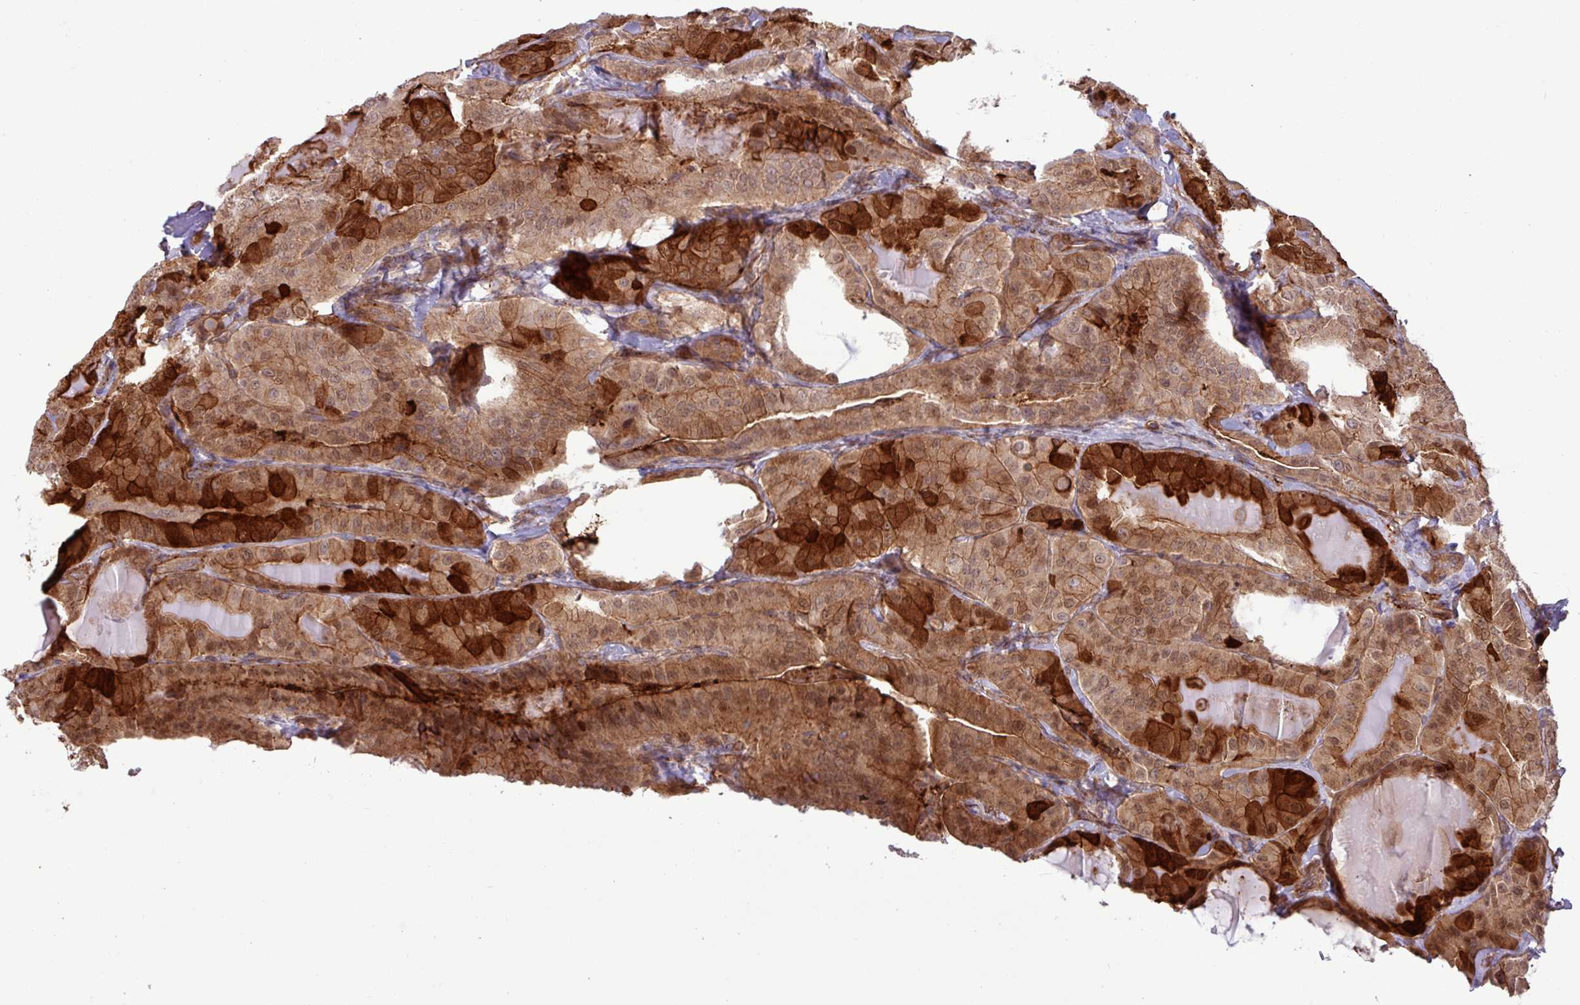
{"staining": {"intensity": "strong", "quantity": ">75%", "location": "cytoplasmic/membranous,nuclear"}, "tissue": "thyroid cancer", "cell_type": "Tumor cells", "image_type": "cancer", "snomed": [{"axis": "morphology", "description": "Papillary adenocarcinoma, NOS"}, {"axis": "topography", "description": "Thyroid gland"}], "caption": "Brown immunohistochemical staining in human thyroid cancer (papillary adenocarcinoma) exhibits strong cytoplasmic/membranous and nuclear expression in about >75% of tumor cells.", "gene": "CNTRL", "patient": {"sex": "female", "age": 68}}